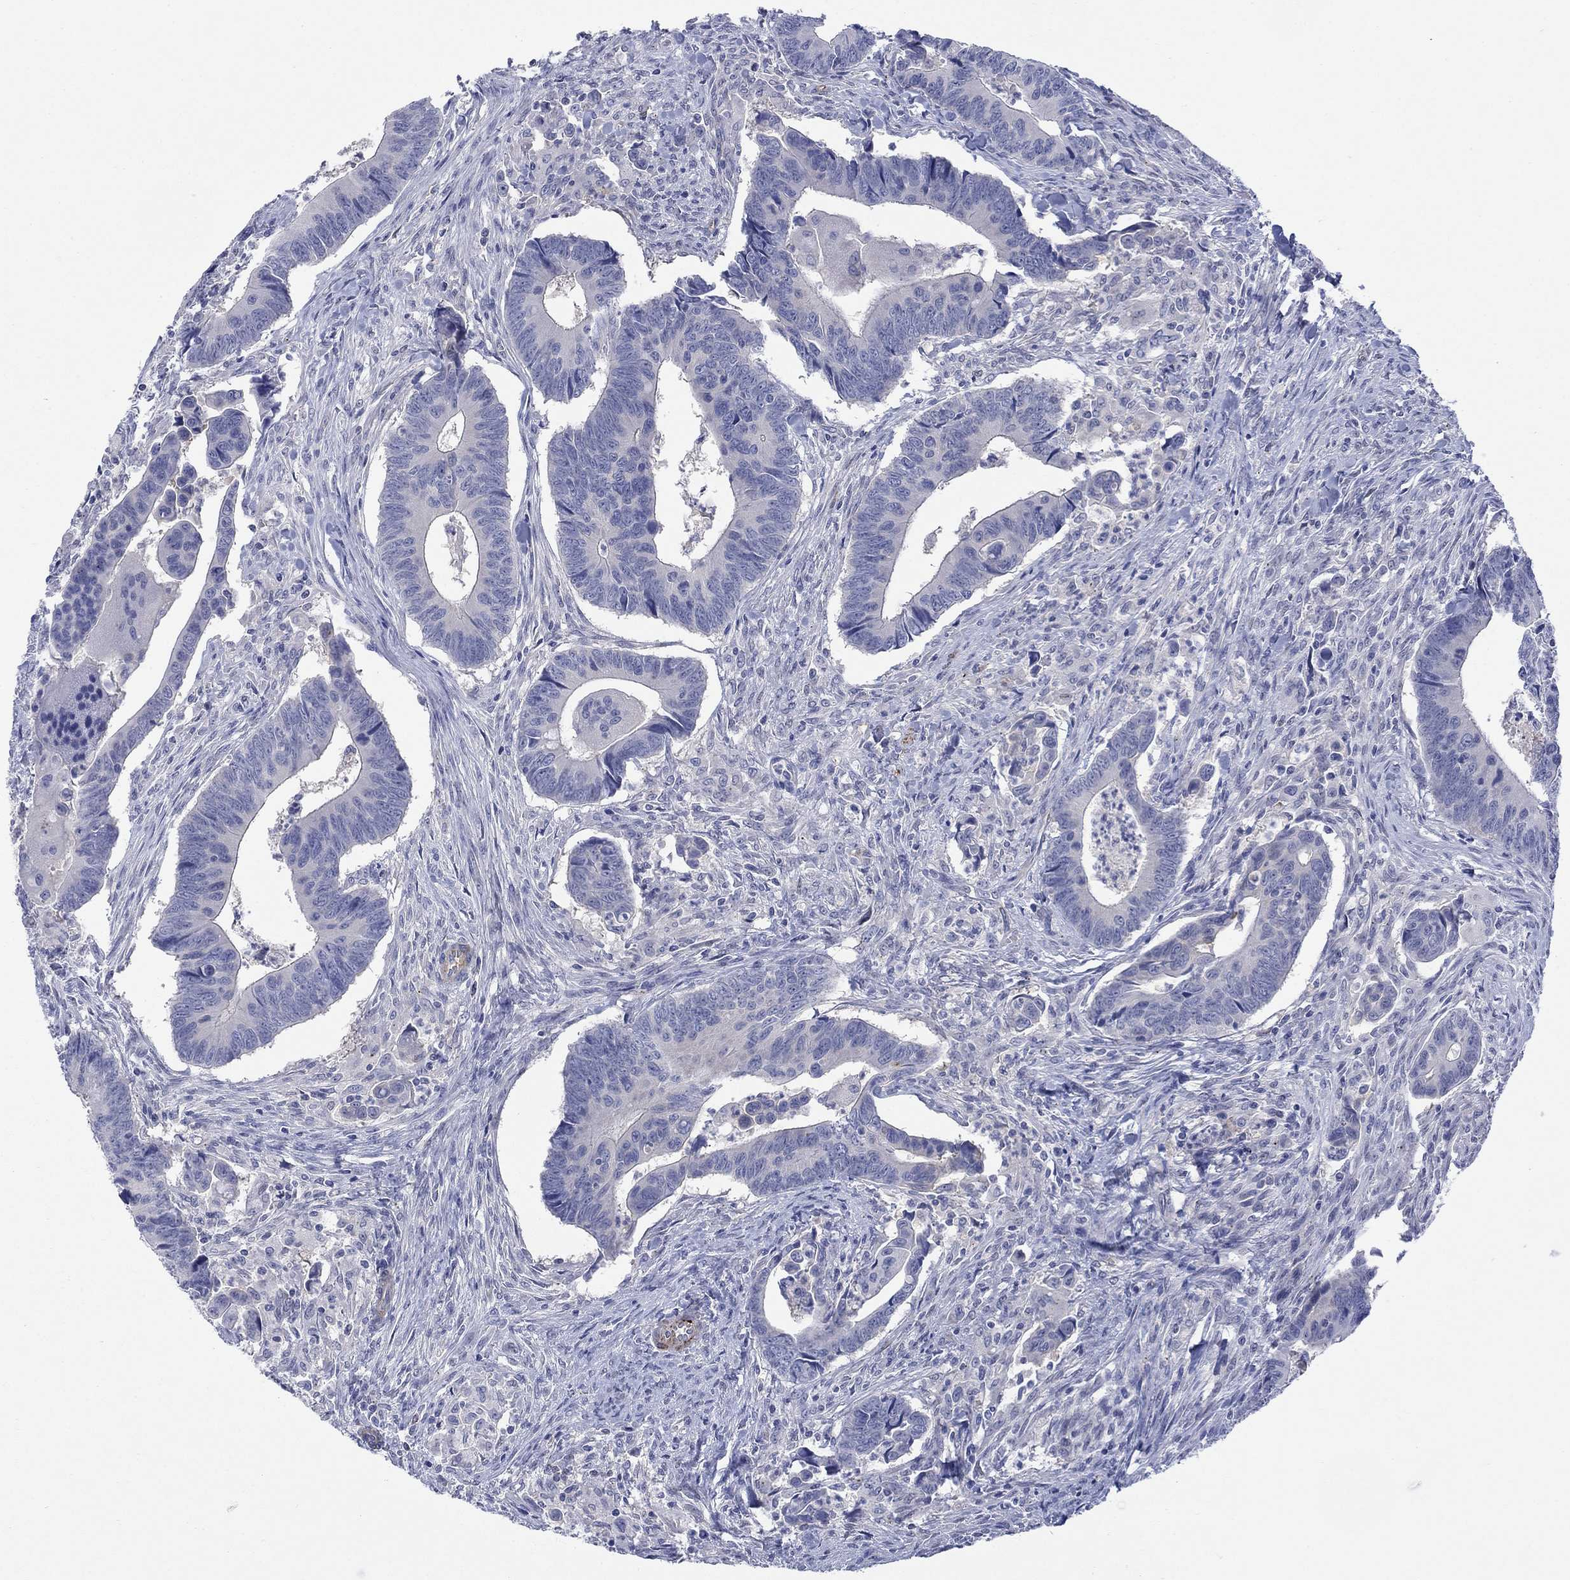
{"staining": {"intensity": "negative", "quantity": "none", "location": "none"}, "tissue": "colorectal cancer", "cell_type": "Tumor cells", "image_type": "cancer", "snomed": [{"axis": "morphology", "description": "Adenocarcinoma, NOS"}, {"axis": "topography", "description": "Rectum"}], "caption": "Image shows no significant protein expression in tumor cells of adenocarcinoma (colorectal).", "gene": "PTPRZ1", "patient": {"sex": "male", "age": 67}}